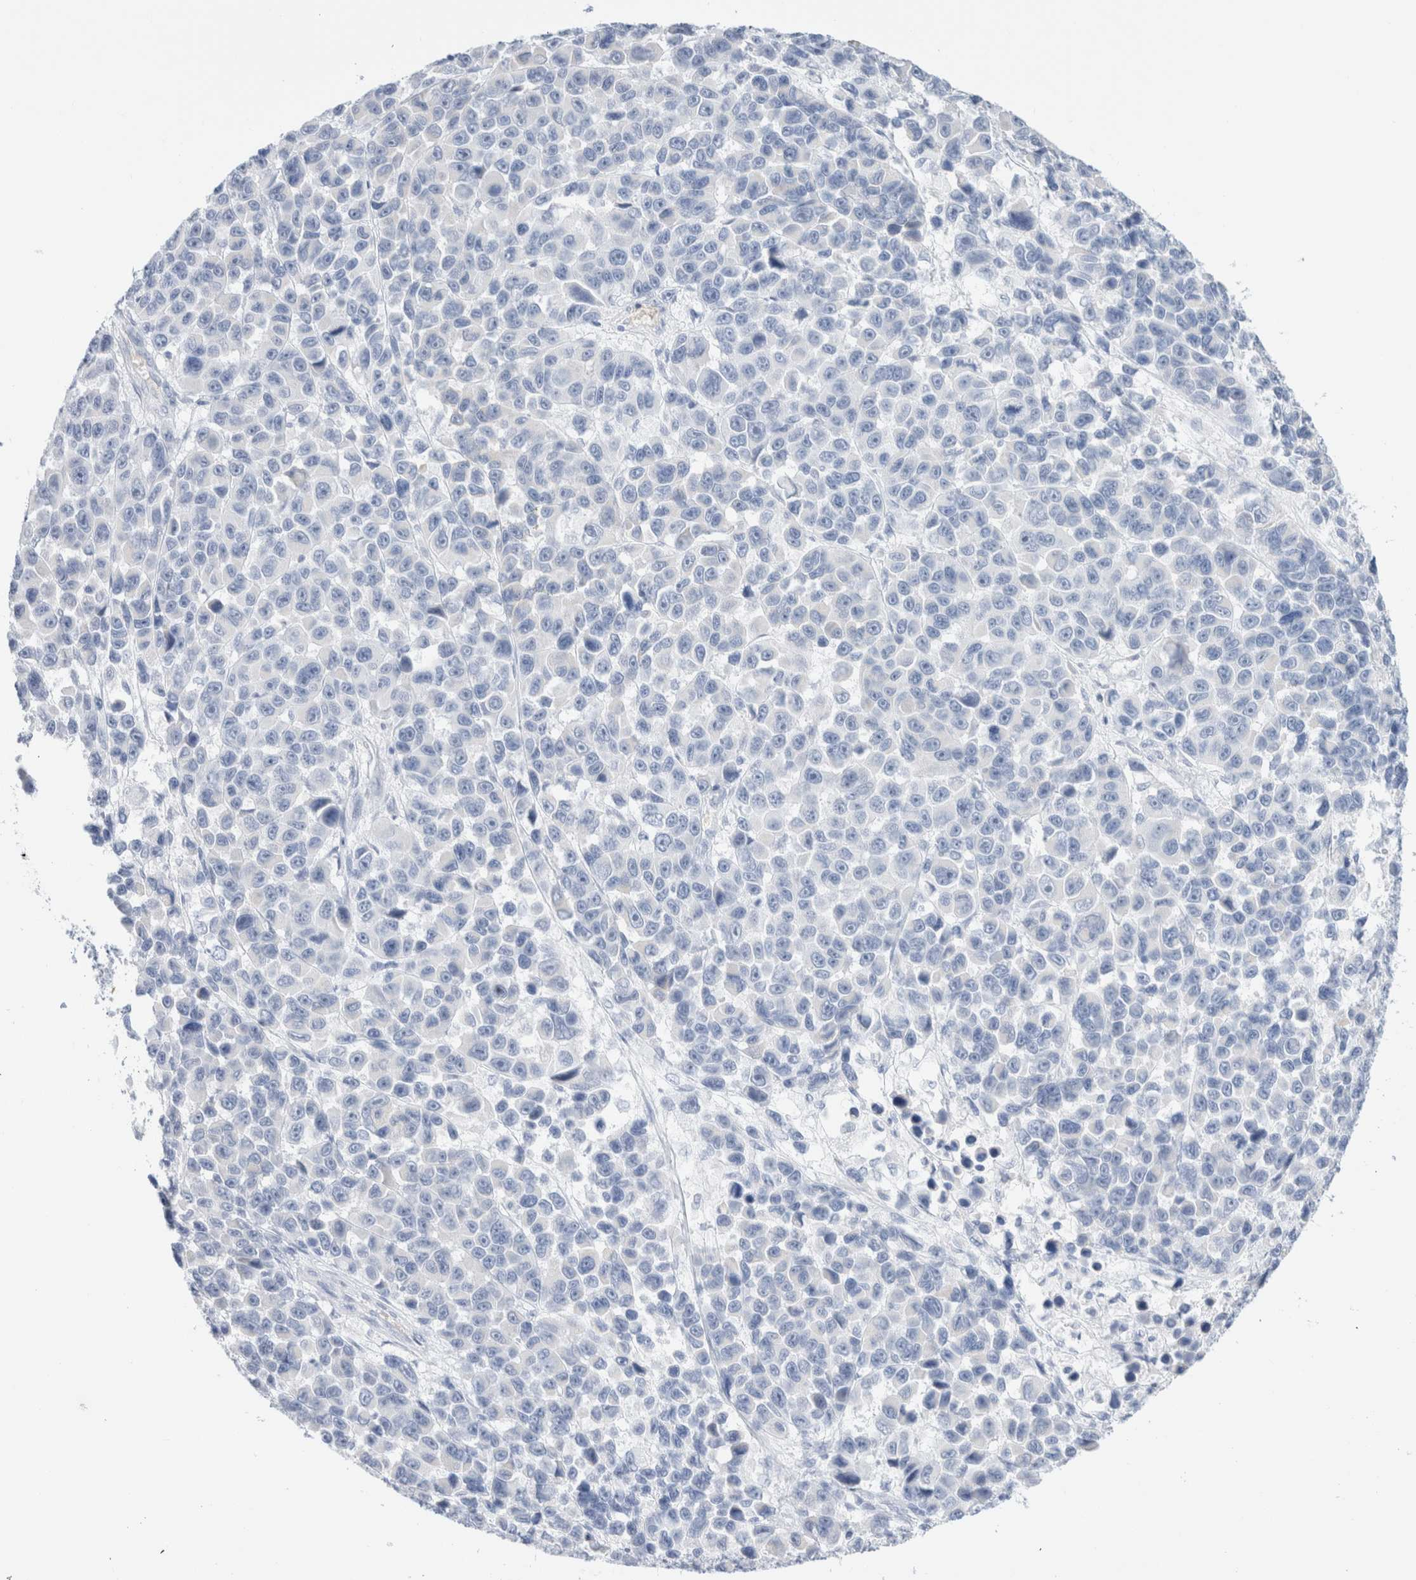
{"staining": {"intensity": "negative", "quantity": "none", "location": "none"}, "tissue": "melanoma", "cell_type": "Tumor cells", "image_type": "cancer", "snomed": [{"axis": "morphology", "description": "Malignant melanoma, NOS"}, {"axis": "topography", "description": "Skin"}], "caption": "An immunohistochemistry photomicrograph of malignant melanoma is shown. There is no staining in tumor cells of malignant melanoma.", "gene": "ARG1", "patient": {"sex": "male", "age": 53}}